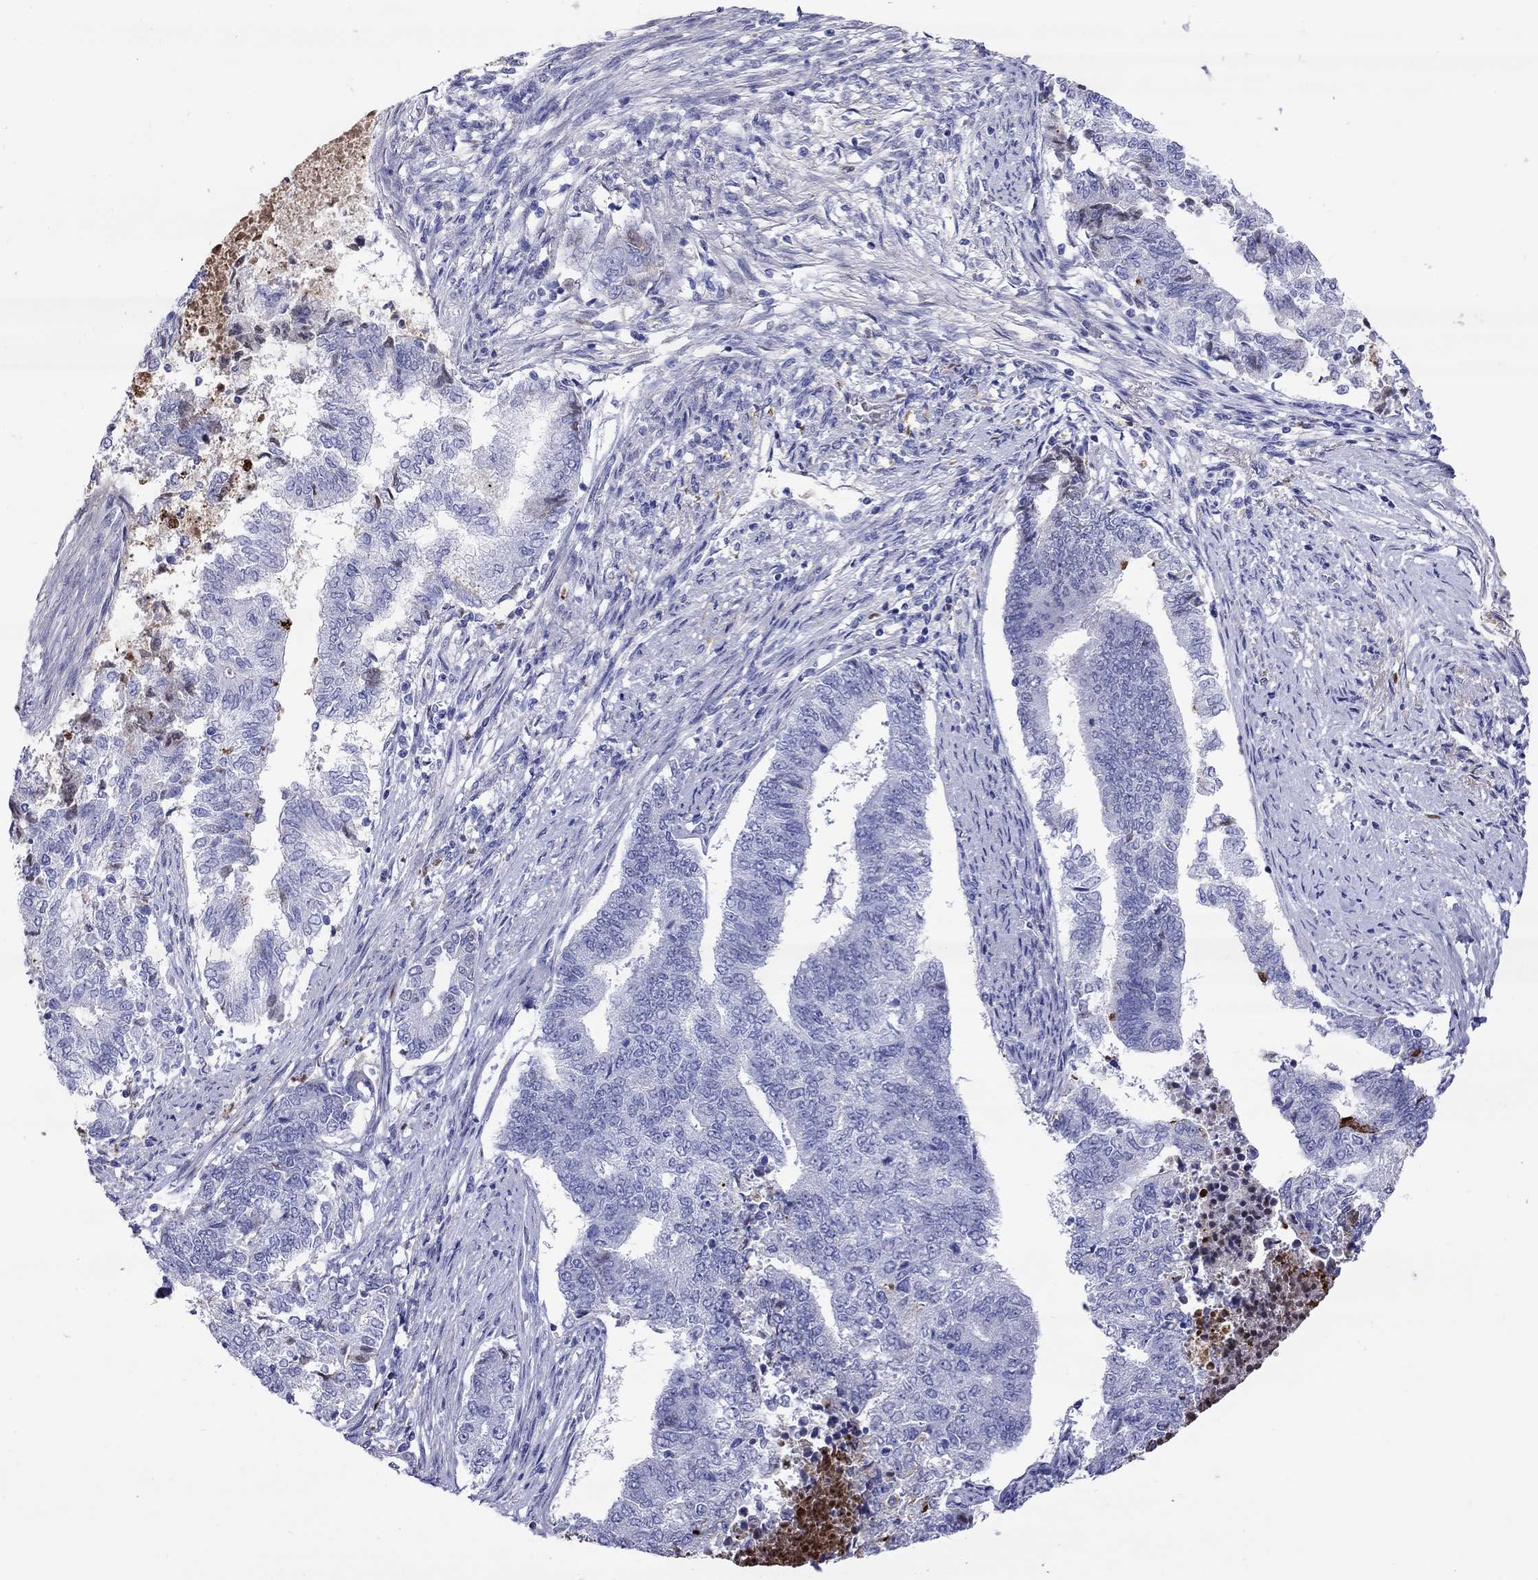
{"staining": {"intensity": "negative", "quantity": "none", "location": "none"}, "tissue": "endometrial cancer", "cell_type": "Tumor cells", "image_type": "cancer", "snomed": [{"axis": "morphology", "description": "Adenocarcinoma, NOS"}, {"axis": "topography", "description": "Endometrium"}], "caption": "High power microscopy photomicrograph of an immunohistochemistry (IHC) micrograph of endometrial cancer (adenocarcinoma), revealing no significant expression in tumor cells.", "gene": "SERPINA3", "patient": {"sex": "female", "age": 65}}